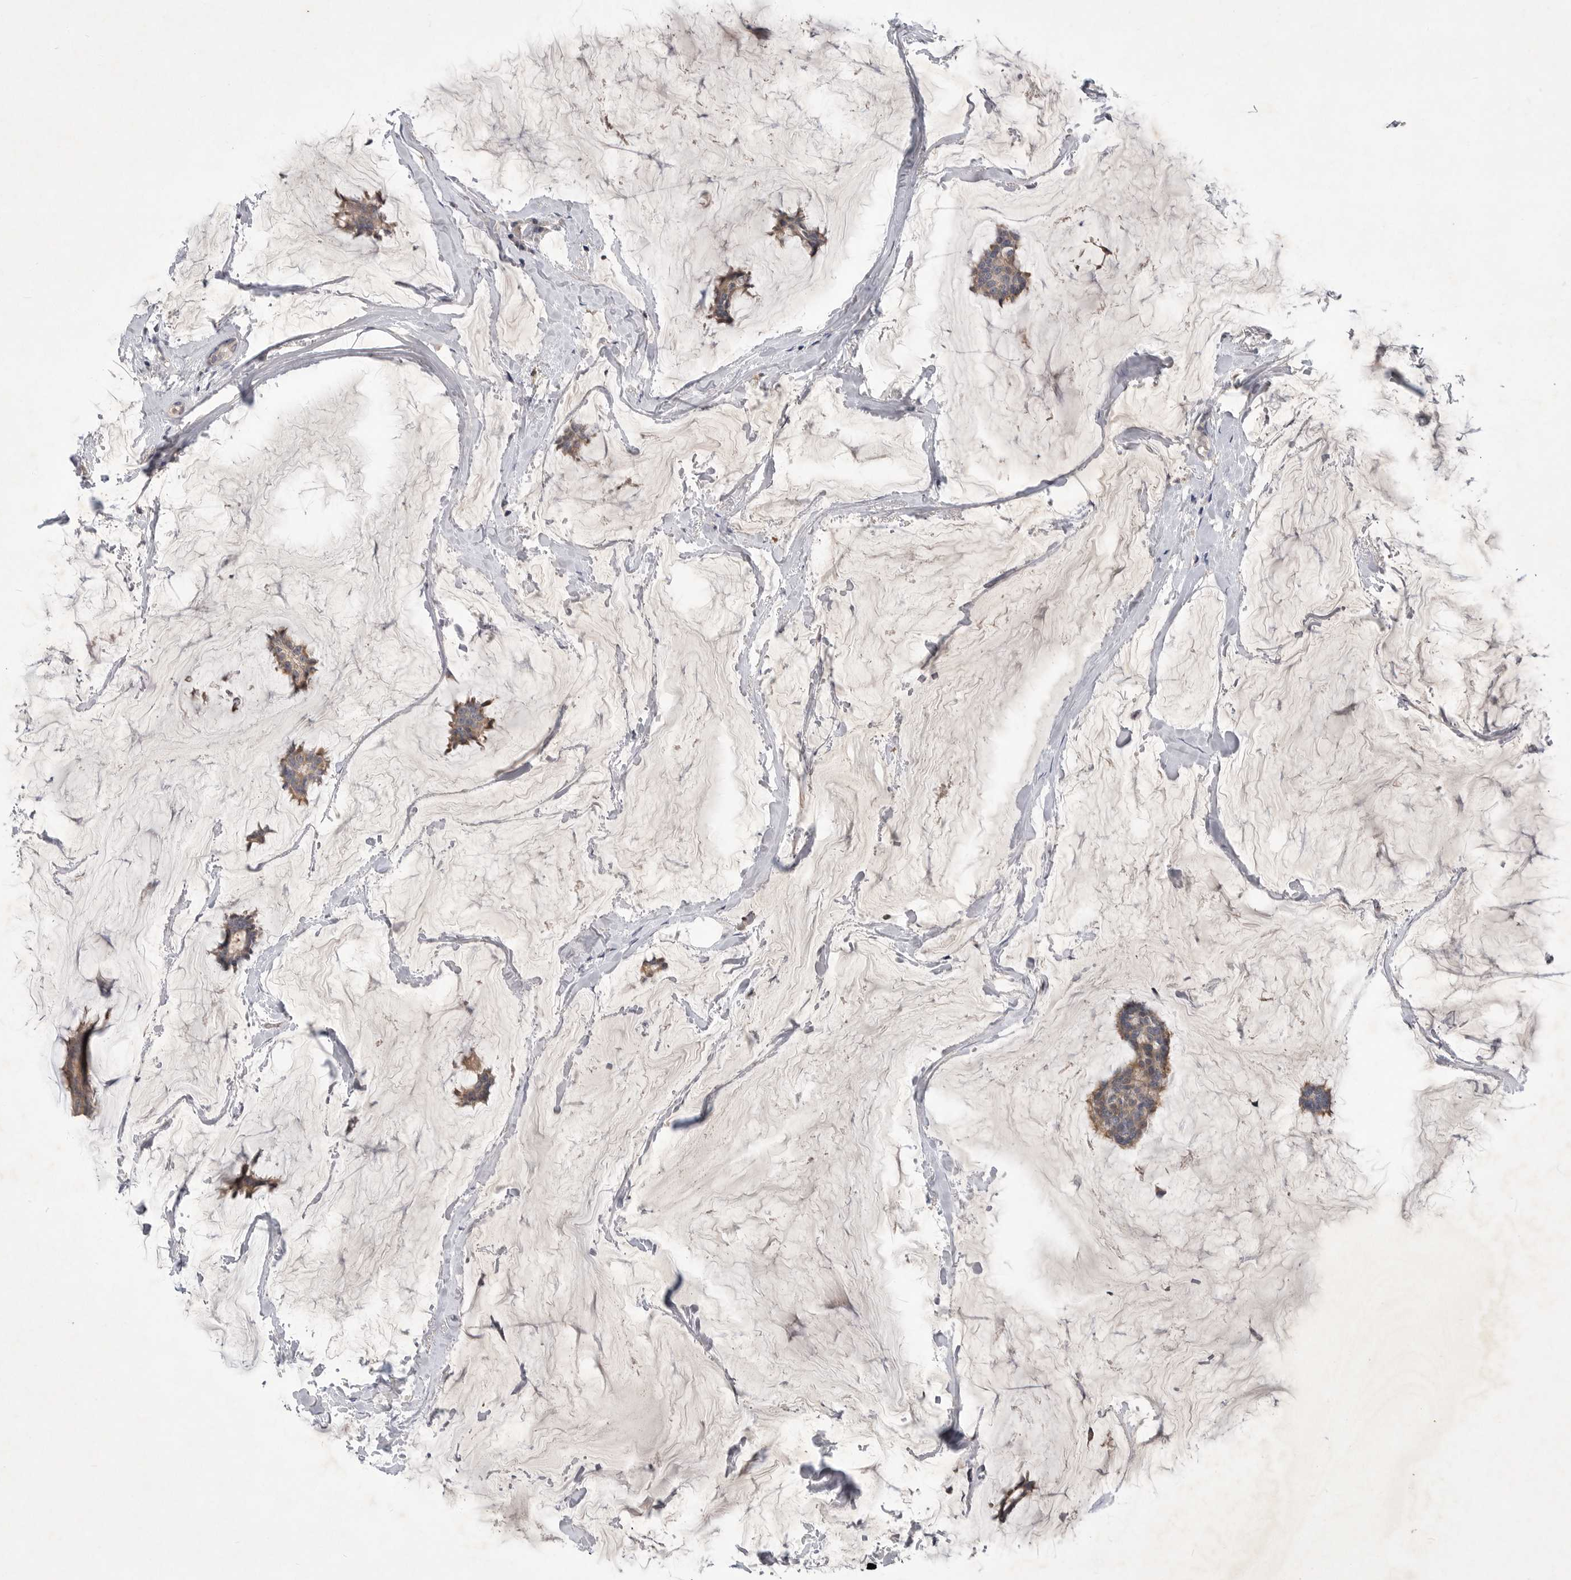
{"staining": {"intensity": "weak", "quantity": "<25%", "location": "cytoplasmic/membranous"}, "tissue": "breast cancer", "cell_type": "Tumor cells", "image_type": "cancer", "snomed": [{"axis": "morphology", "description": "Duct carcinoma"}, {"axis": "topography", "description": "Breast"}], "caption": "A histopathology image of breast infiltrating ductal carcinoma stained for a protein displays no brown staining in tumor cells.", "gene": "ITGAD", "patient": {"sex": "female", "age": 93}}